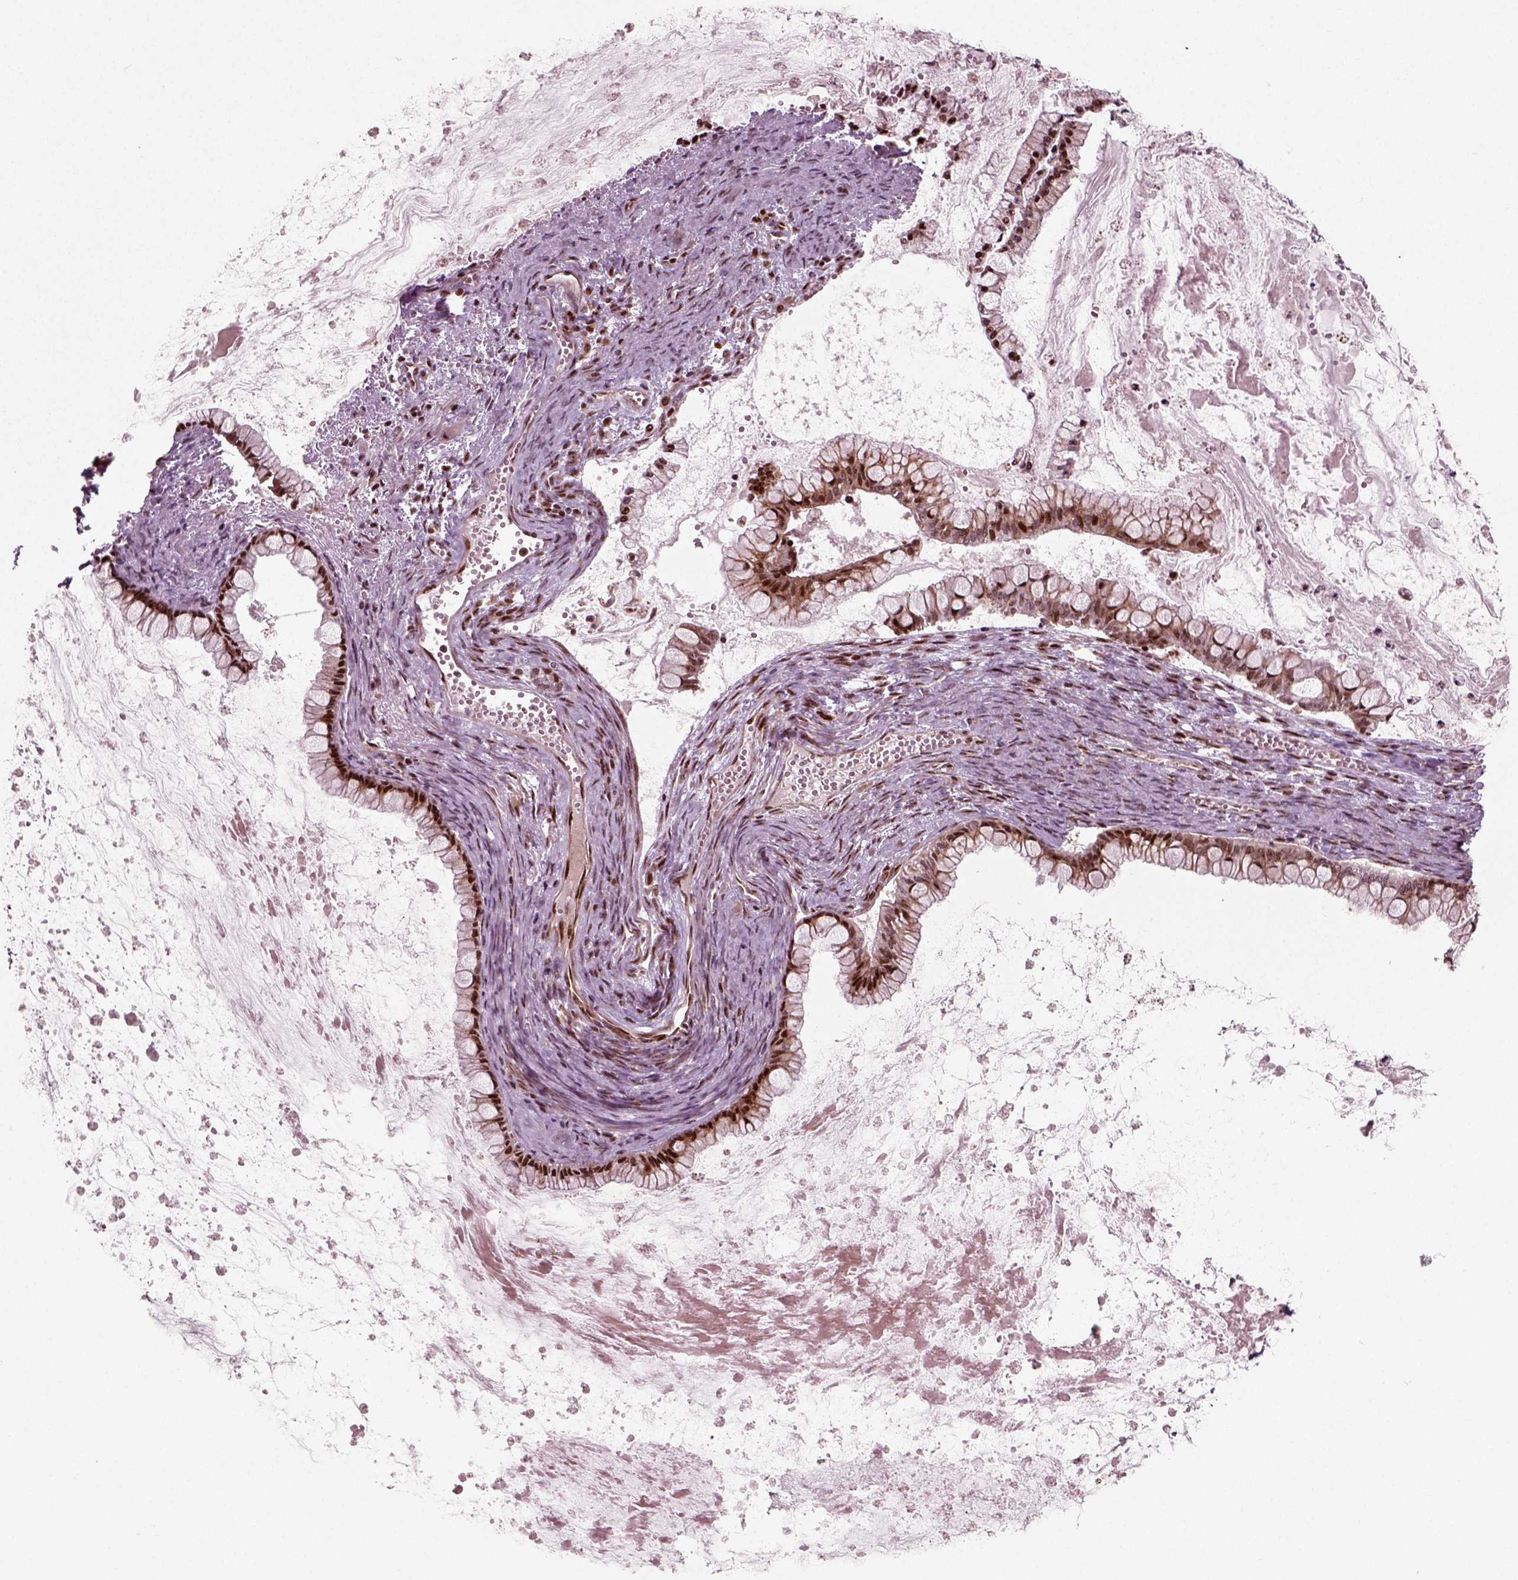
{"staining": {"intensity": "strong", "quantity": ">75%", "location": "nuclear"}, "tissue": "ovarian cancer", "cell_type": "Tumor cells", "image_type": "cancer", "snomed": [{"axis": "morphology", "description": "Cystadenocarcinoma, mucinous, NOS"}, {"axis": "topography", "description": "Ovary"}], "caption": "Immunohistochemistry (IHC) of mucinous cystadenocarcinoma (ovarian) demonstrates high levels of strong nuclear staining in about >75% of tumor cells.", "gene": "CDC14A", "patient": {"sex": "female", "age": 67}}